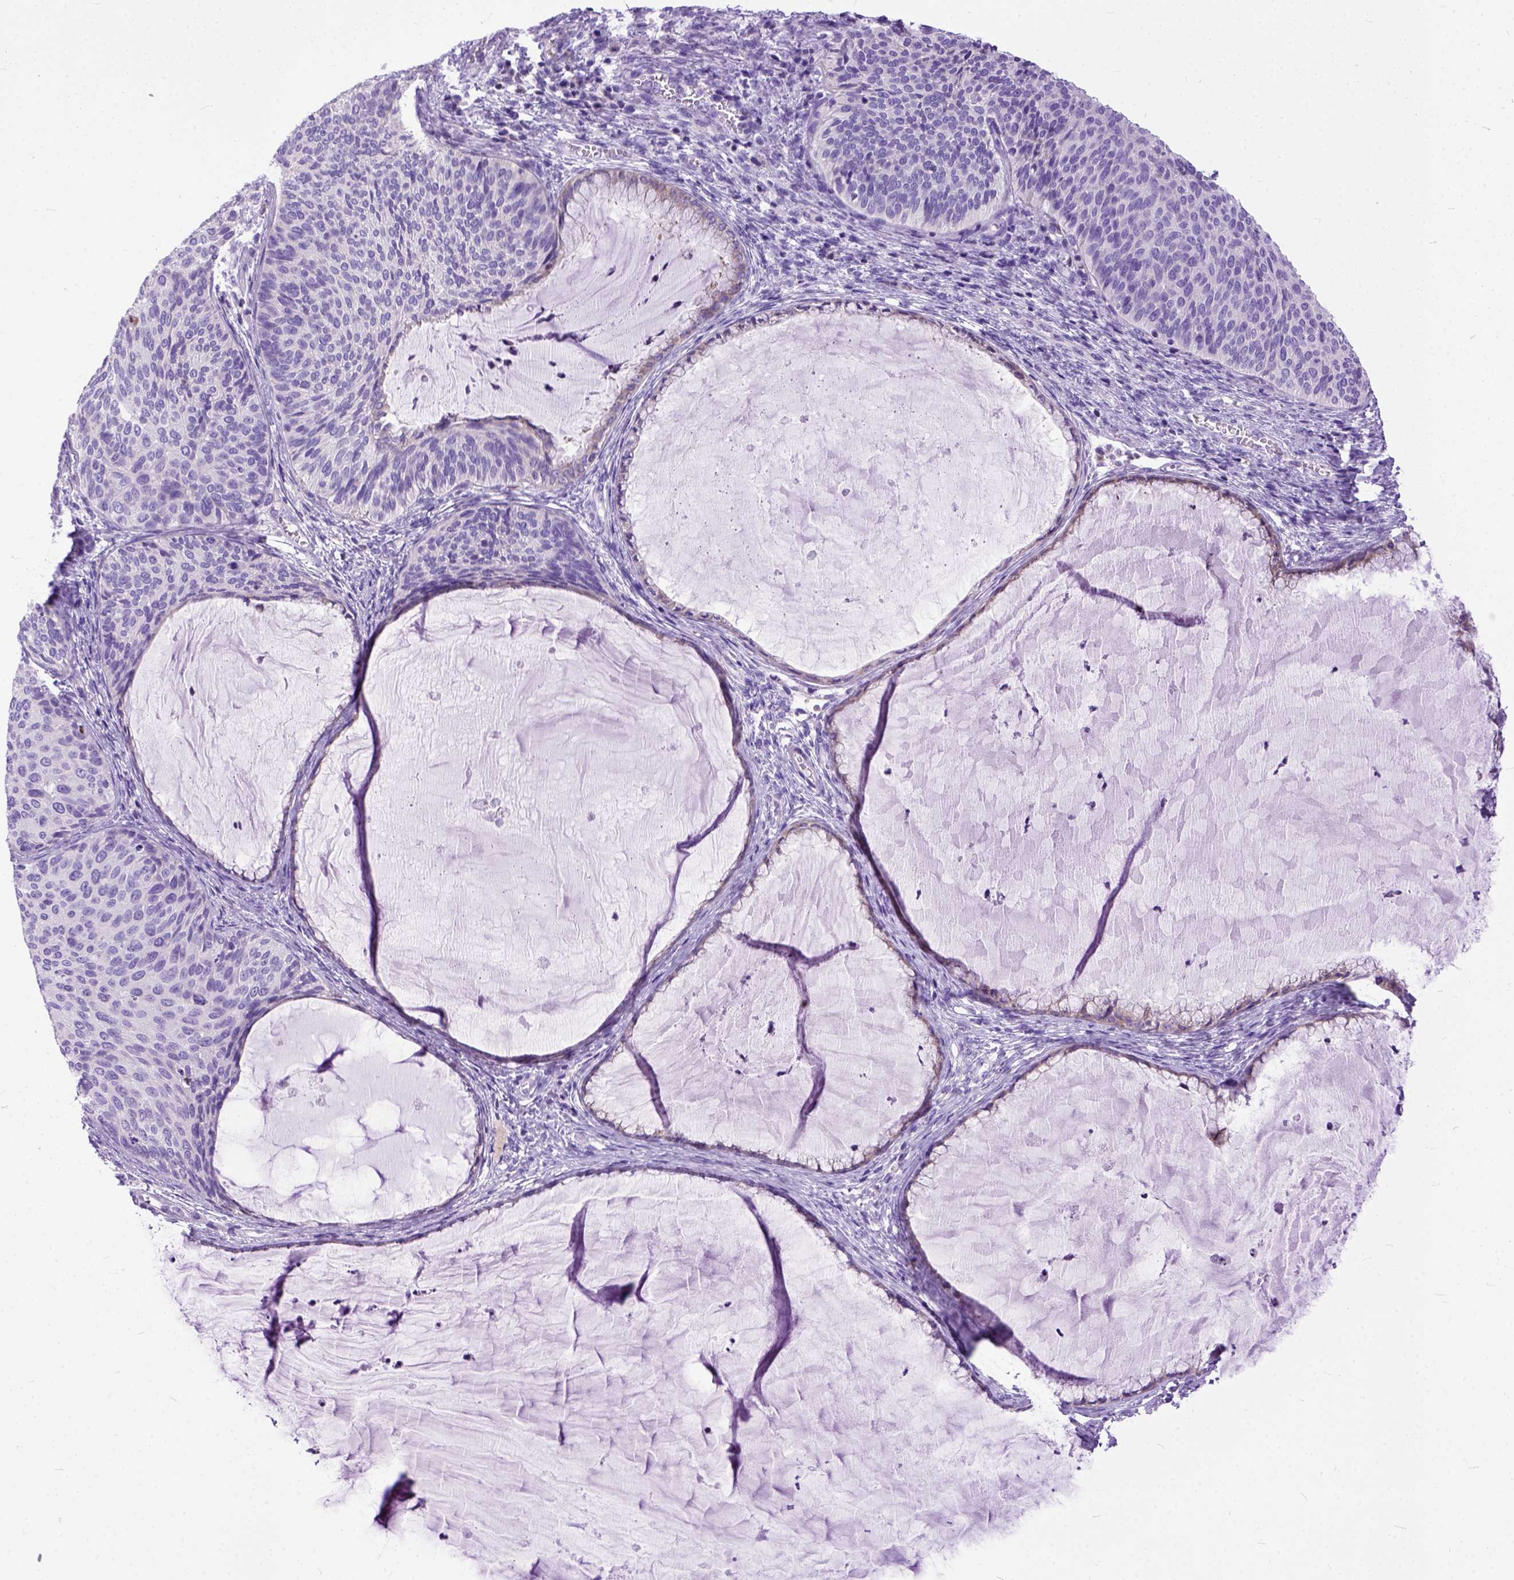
{"staining": {"intensity": "negative", "quantity": "none", "location": "none"}, "tissue": "cervical cancer", "cell_type": "Tumor cells", "image_type": "cancer", "snomed": [{"axis": "morphology", "description": "Squamous cell carcinoma, NOS"}, {"axis": "topography", "description": "Cervix"}], "caption": "Cervical cancer stained for a protein using IHC exhibits no expression tumor cells.", "gene": "CRB1", "patient": {"sex": "female", "age": 36}}